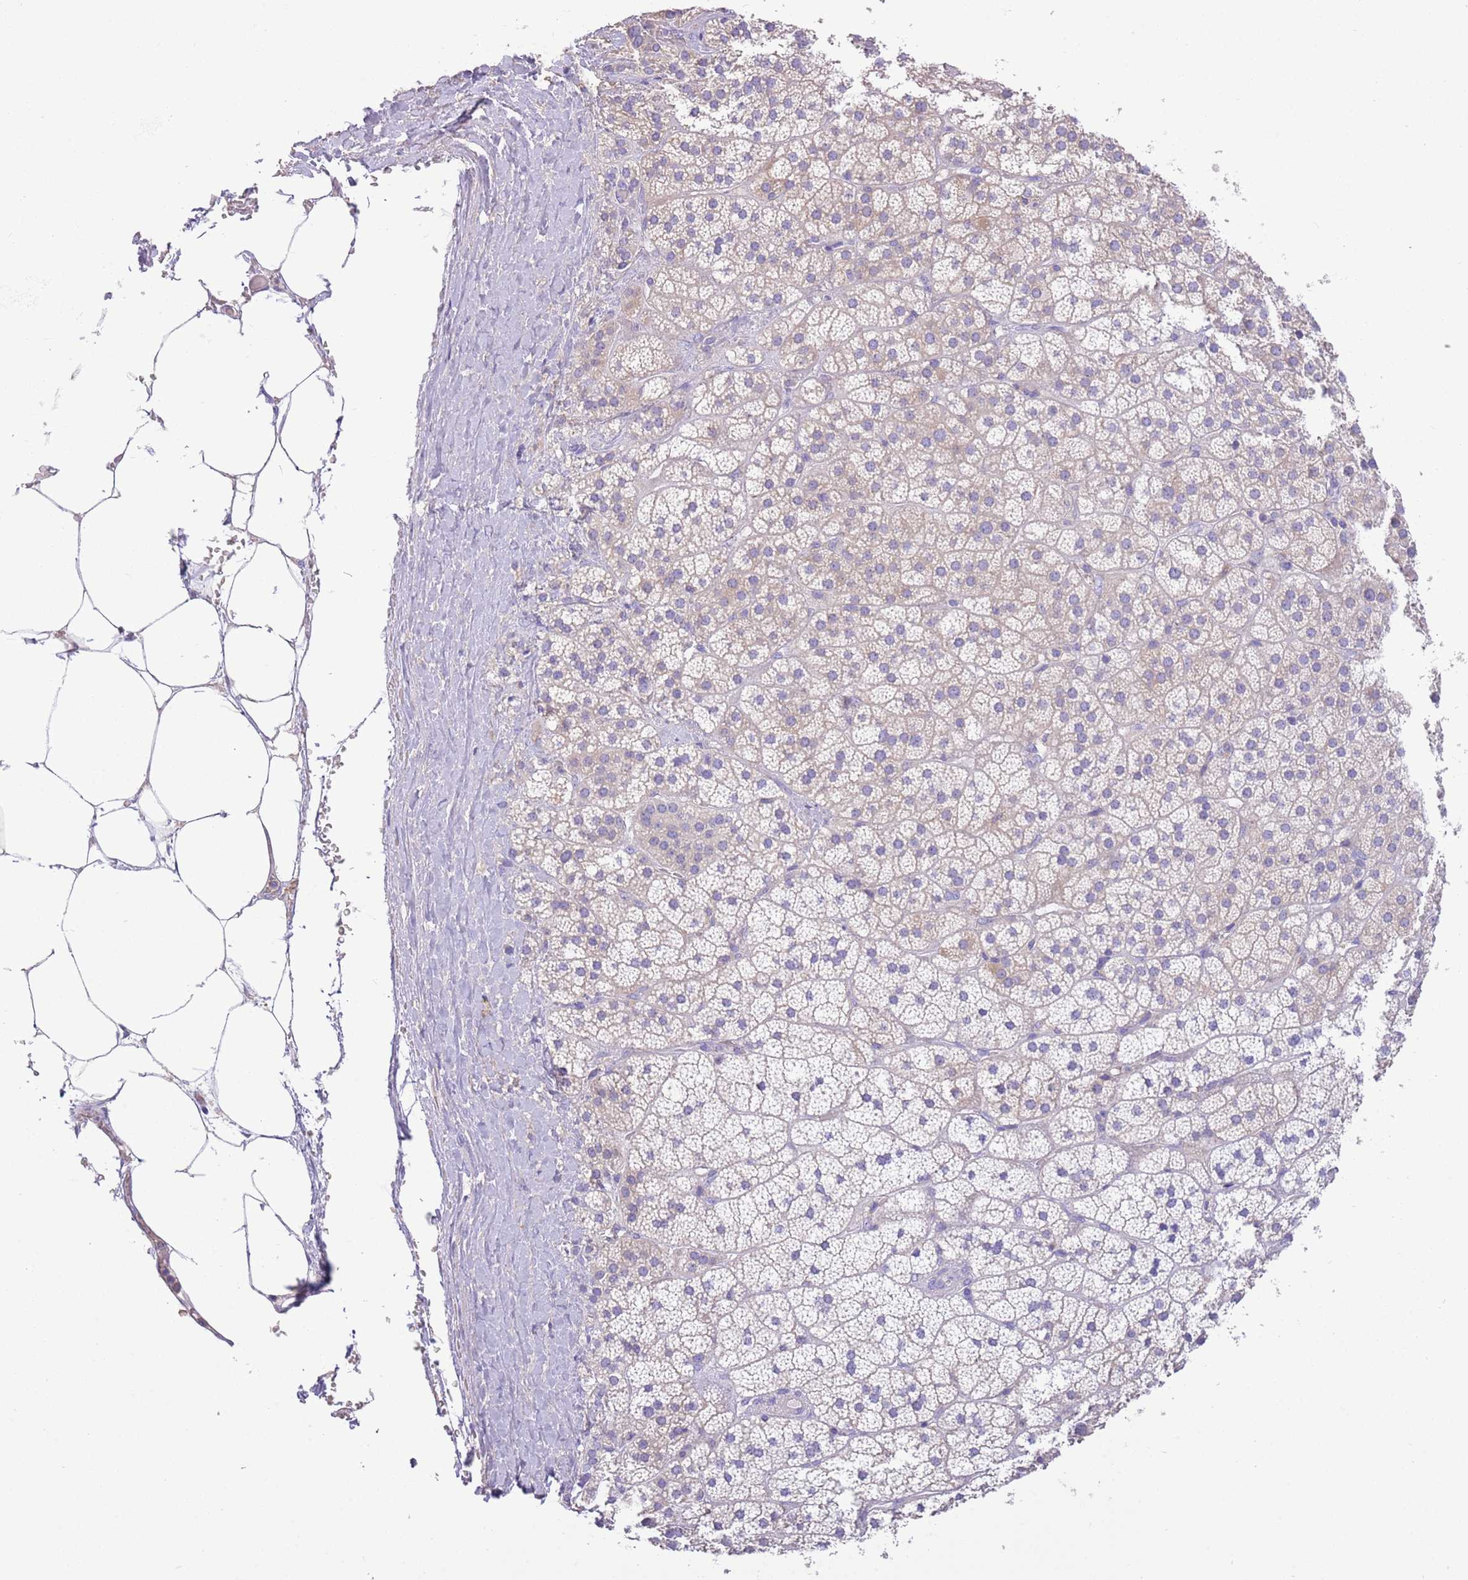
{"staining": {"intensity": "negative", "quantity": "none", "location": "none"}, "tissue": "adrenal gland", "cell_type": "Glandular cells", "image_type": "normal", "snomed": [{"axis": "morphology", "description": "Normal tissue, NOS"}, {"axis": "topography", "description": "Adrenal gland"}], "caption": "This photomicrograph is of unremarkable adrenal gland stained with immunohistochemistry to label a protein in brown with the nuclei are counter-stained blue. There is no staining in glandular cells. The staining was performed using DAB to visualize the protein expression in brown, while the nuclei were stained in blue with hematoxylin (Magnification: 20x).", "gene": "SFTPA1", "patient": {"sex": "female", "age": 70}}